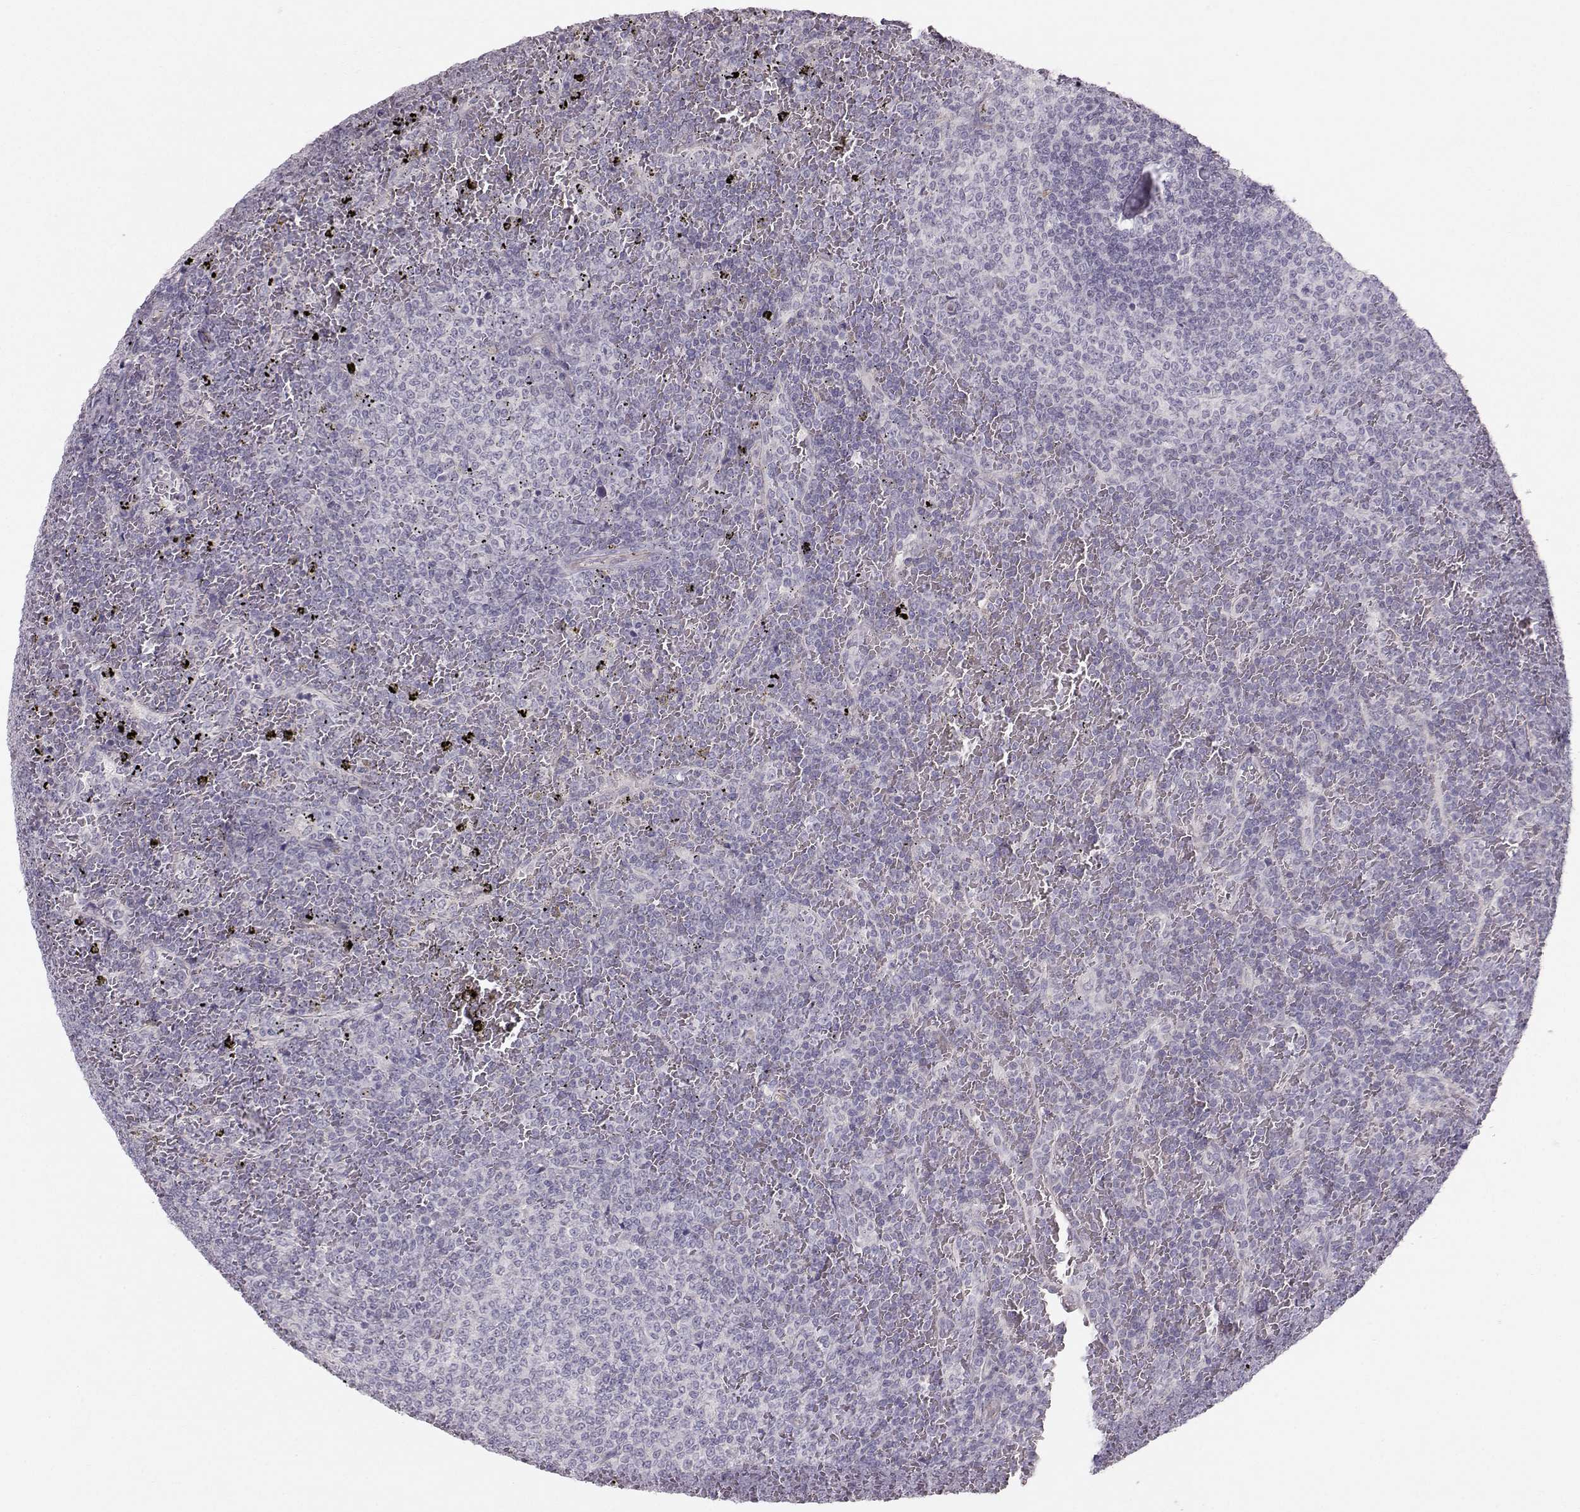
{"staining": {"intensity": "negative", "quantity": "none", "location": "none"}, "tissue": "lymphoma", "cell_type": "Tumor cells", "image_type": "cancer", "snomed": [{"axis": "morphology", "description": "Malignant lymphoma, non-Hodgkin's type, Low grade"}, {"axis": "topography", "description": "Spleen"}], "caption": "The histopathology image displays no significant positivity in tumor cells of low-grade malignant lymphoma, non-Hodgkin's type.", "gene": "MAST1", "patient": {"sex": "female", "age": 77}}